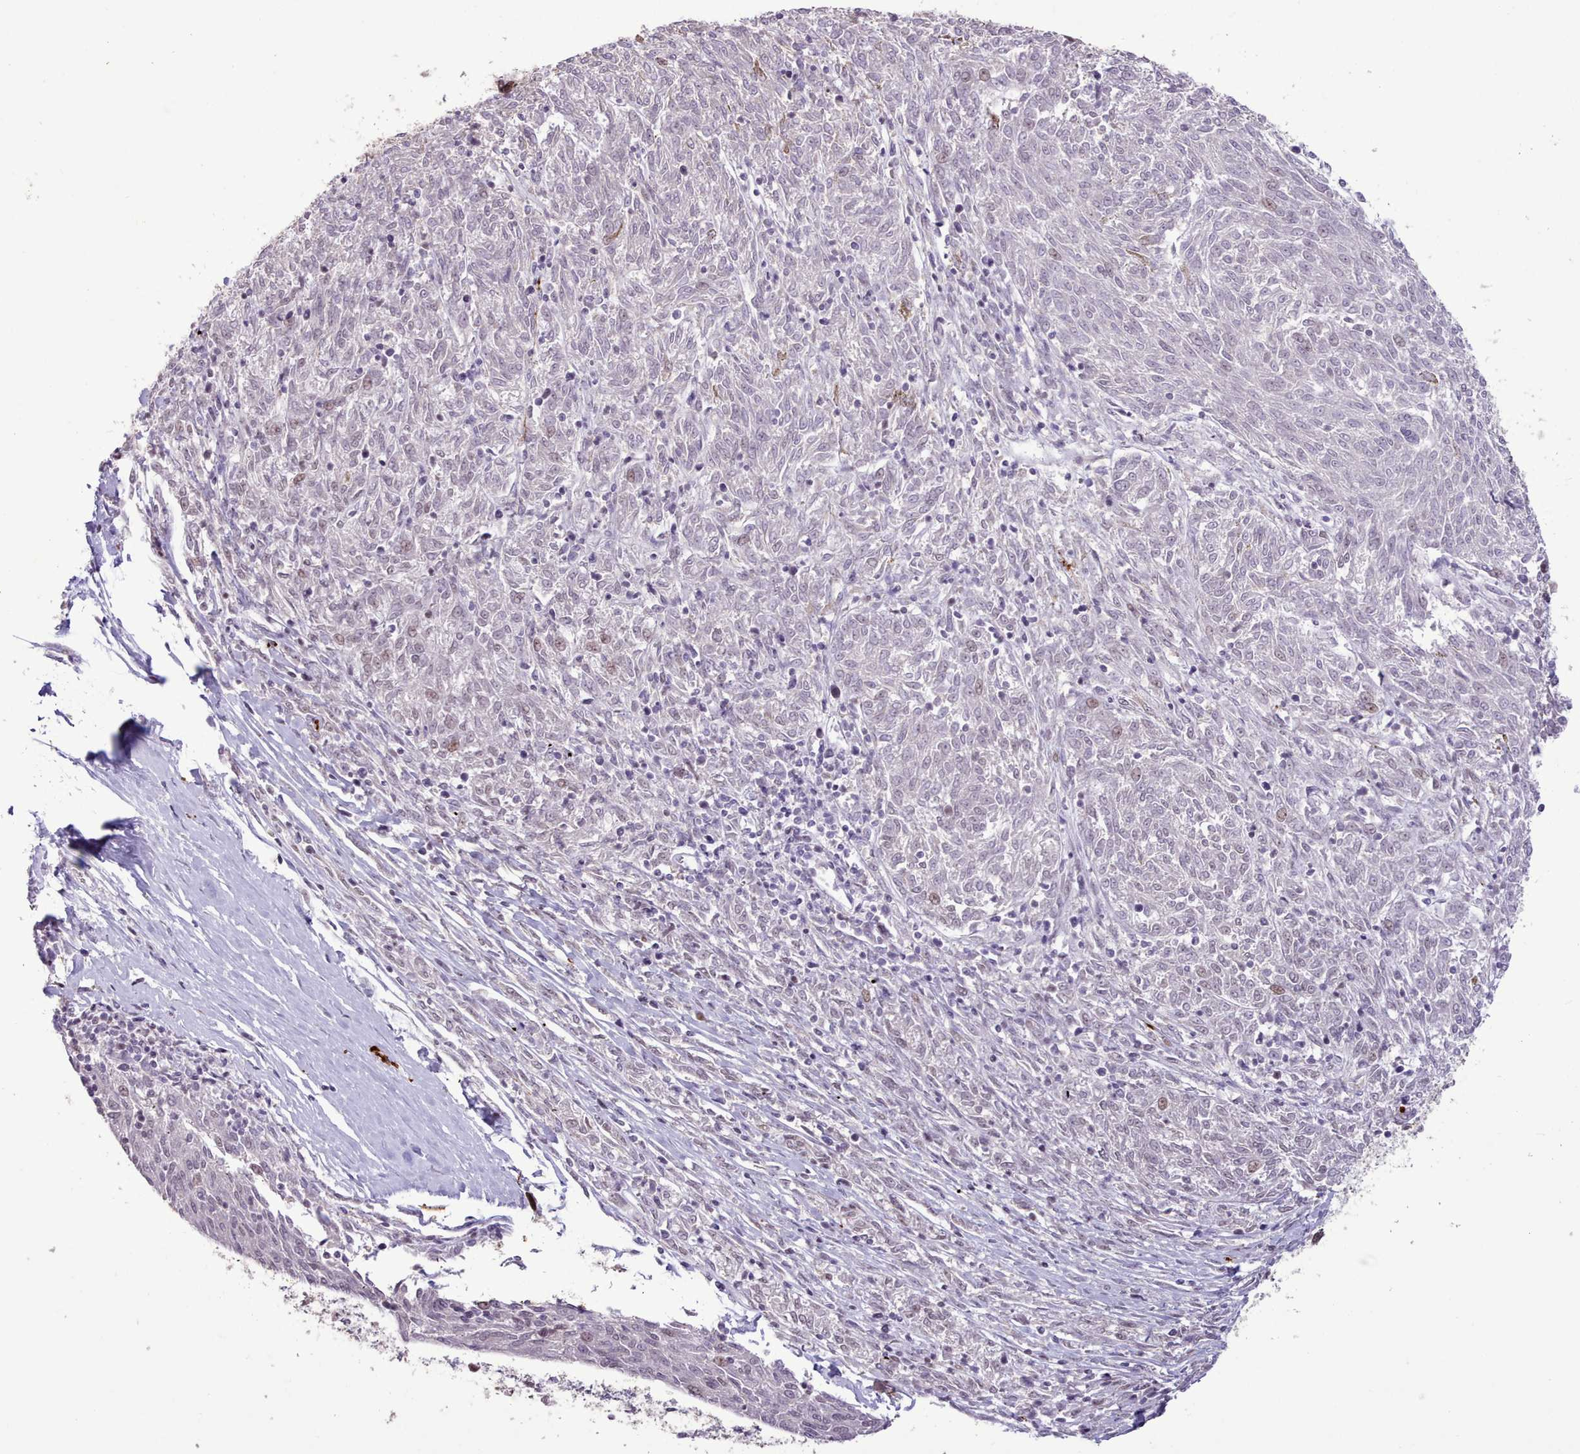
{"staining": {"intensity": "weak", "quantity": "<25%", "location": "nuclear"}, "tissue": "melanoma", "cell_type": "Tumor cells", "image_type": "cancer", "snomed": [{"axis": "morphology", "description": "Malignant melanoma, NOS"}, {"axis": "topography", "description": "Skin"}], "caption": "IHC micrograph of neoplastic tissue: human melanoma stained with DAB (3,3'-diaminobenzidine) displays no significant protein expression in tumor cells.", "gene": "TAF15", "patient": {"sex": "female", "age": 72}}